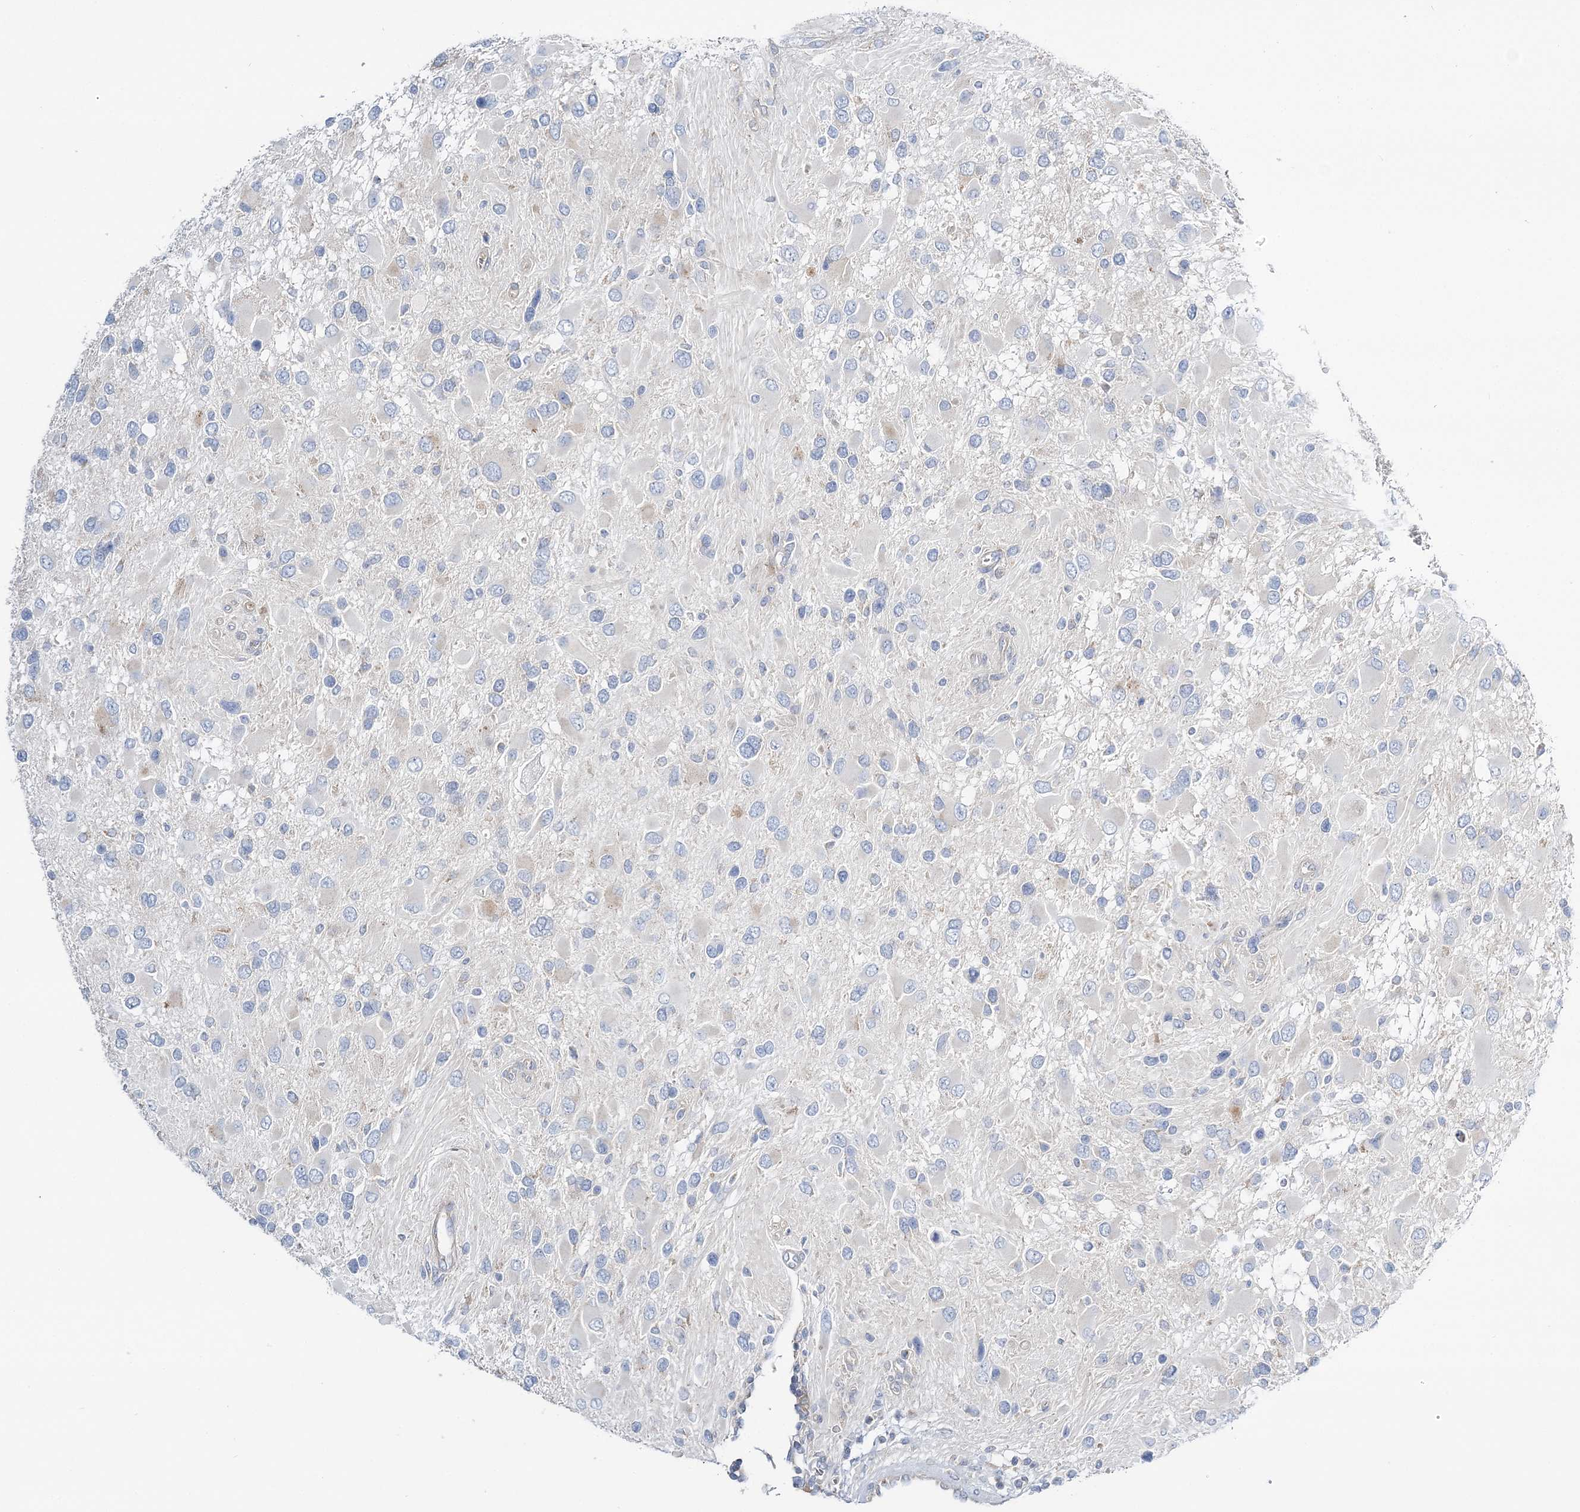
{"staining": {"intensity": "negative", "quantity": "none", "location": "none"}, "tissue": "glioma", "cell_type": "Tumor cells", "image_type": "cancer", "snomed": [{"axis": "morphology", "description": "Glioma, malignant, High grade"}, {"axis": "topography", "description": "Brain"}], "caption": "There is no significant expression in tumor cells of malignant glioma (high-grade).", "gene": "ATP11B", "patient": {"sex": "male", "age": 53}}